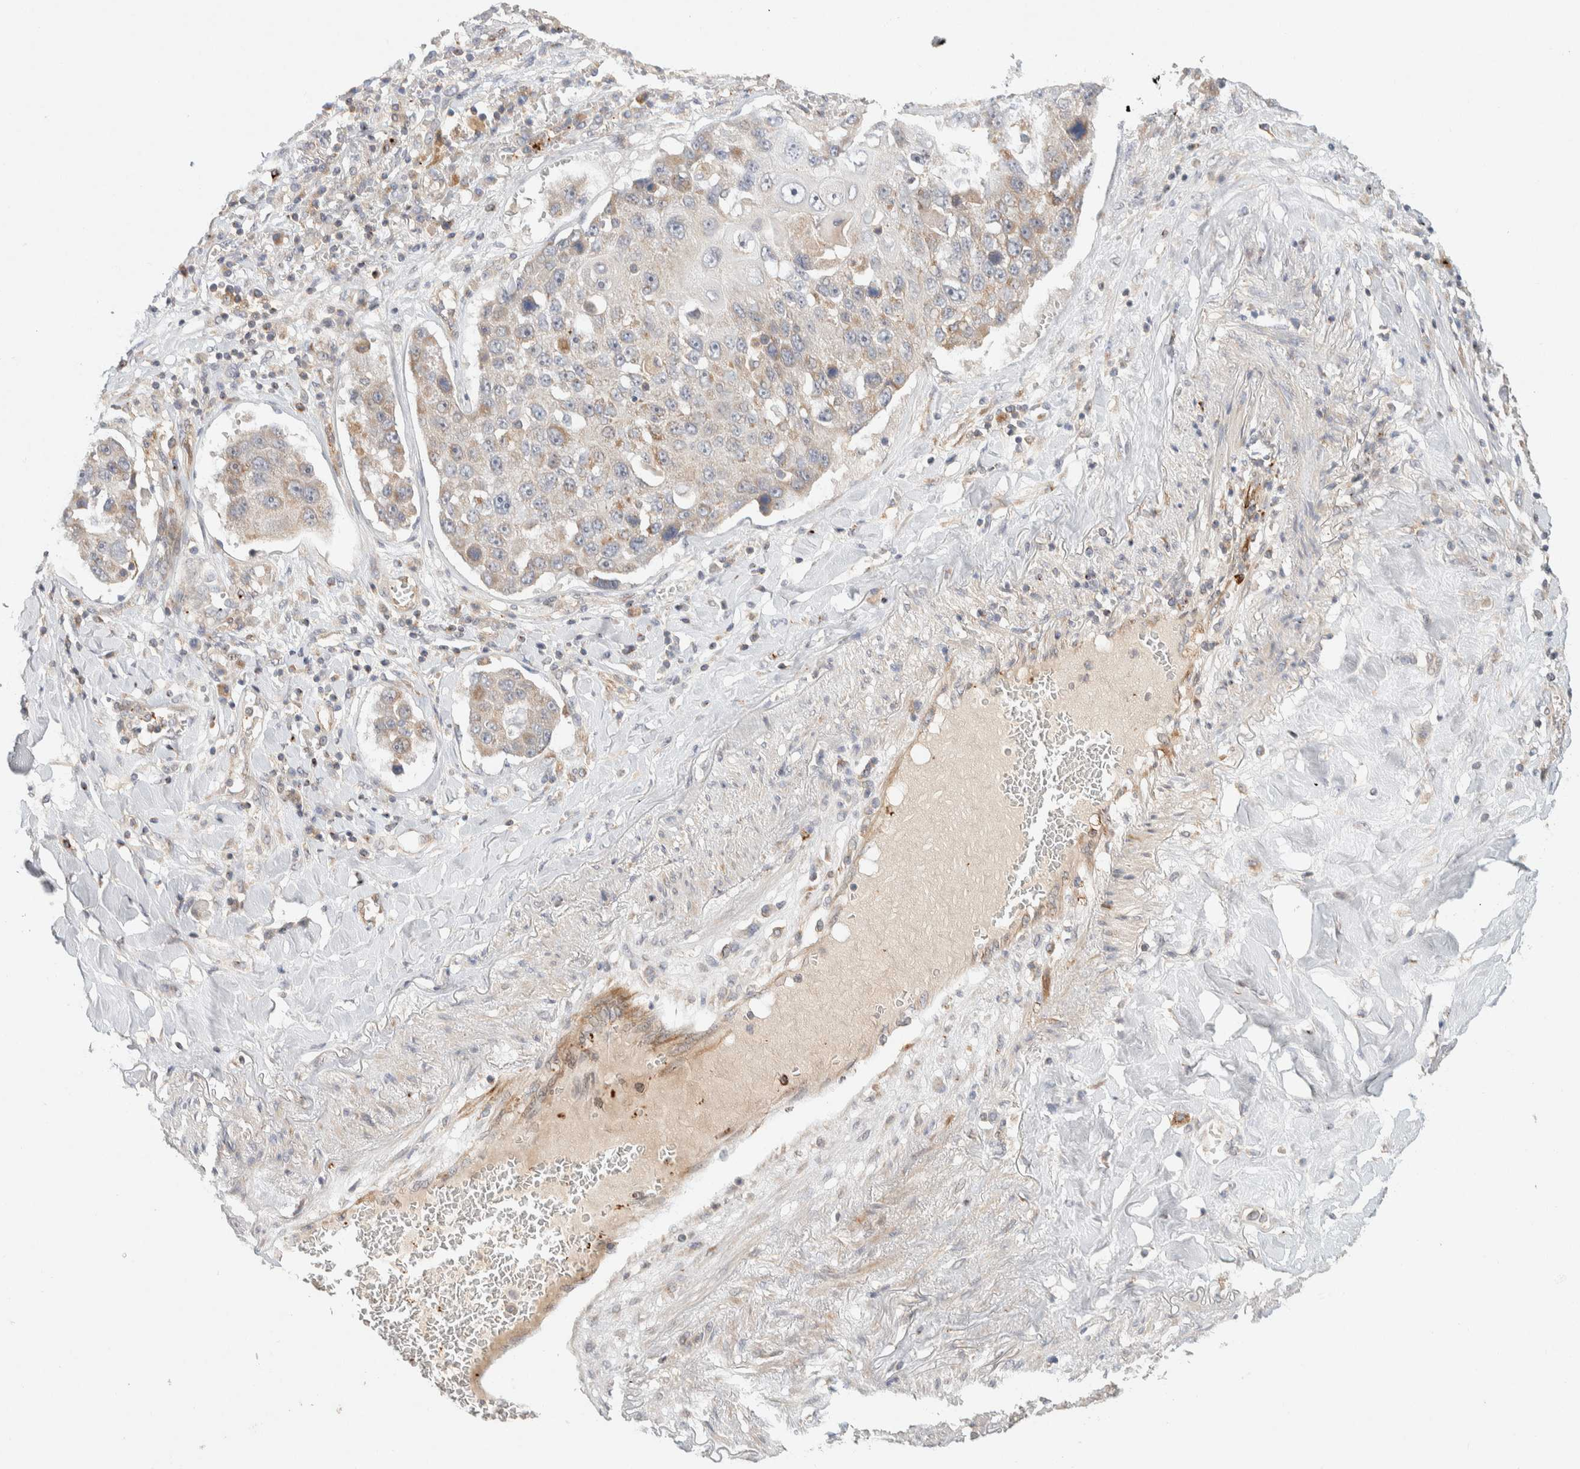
{"staining": {"intensity": "weak", "quantity": "25%-75%", "location": "cytoplasmic/membranous"}, "tissue": "lung cancer", "cell_type": "Tumor cells", "image_type": "cancer", "snomed": [{"axis": "morphology", "description": "Squamous cell carcinoma, NOS"}, {"axis": "topography", "description": "Lung"}], "caption": "Immunohistochemical staining of human squamous cell carcinoma (lung) reveals low levels of weak cytoplasmic/membranous expression in approximately 25%-75% of tumor cells.", "gene": "KIF9", "patient": {"sex": "male", "age": 61}}